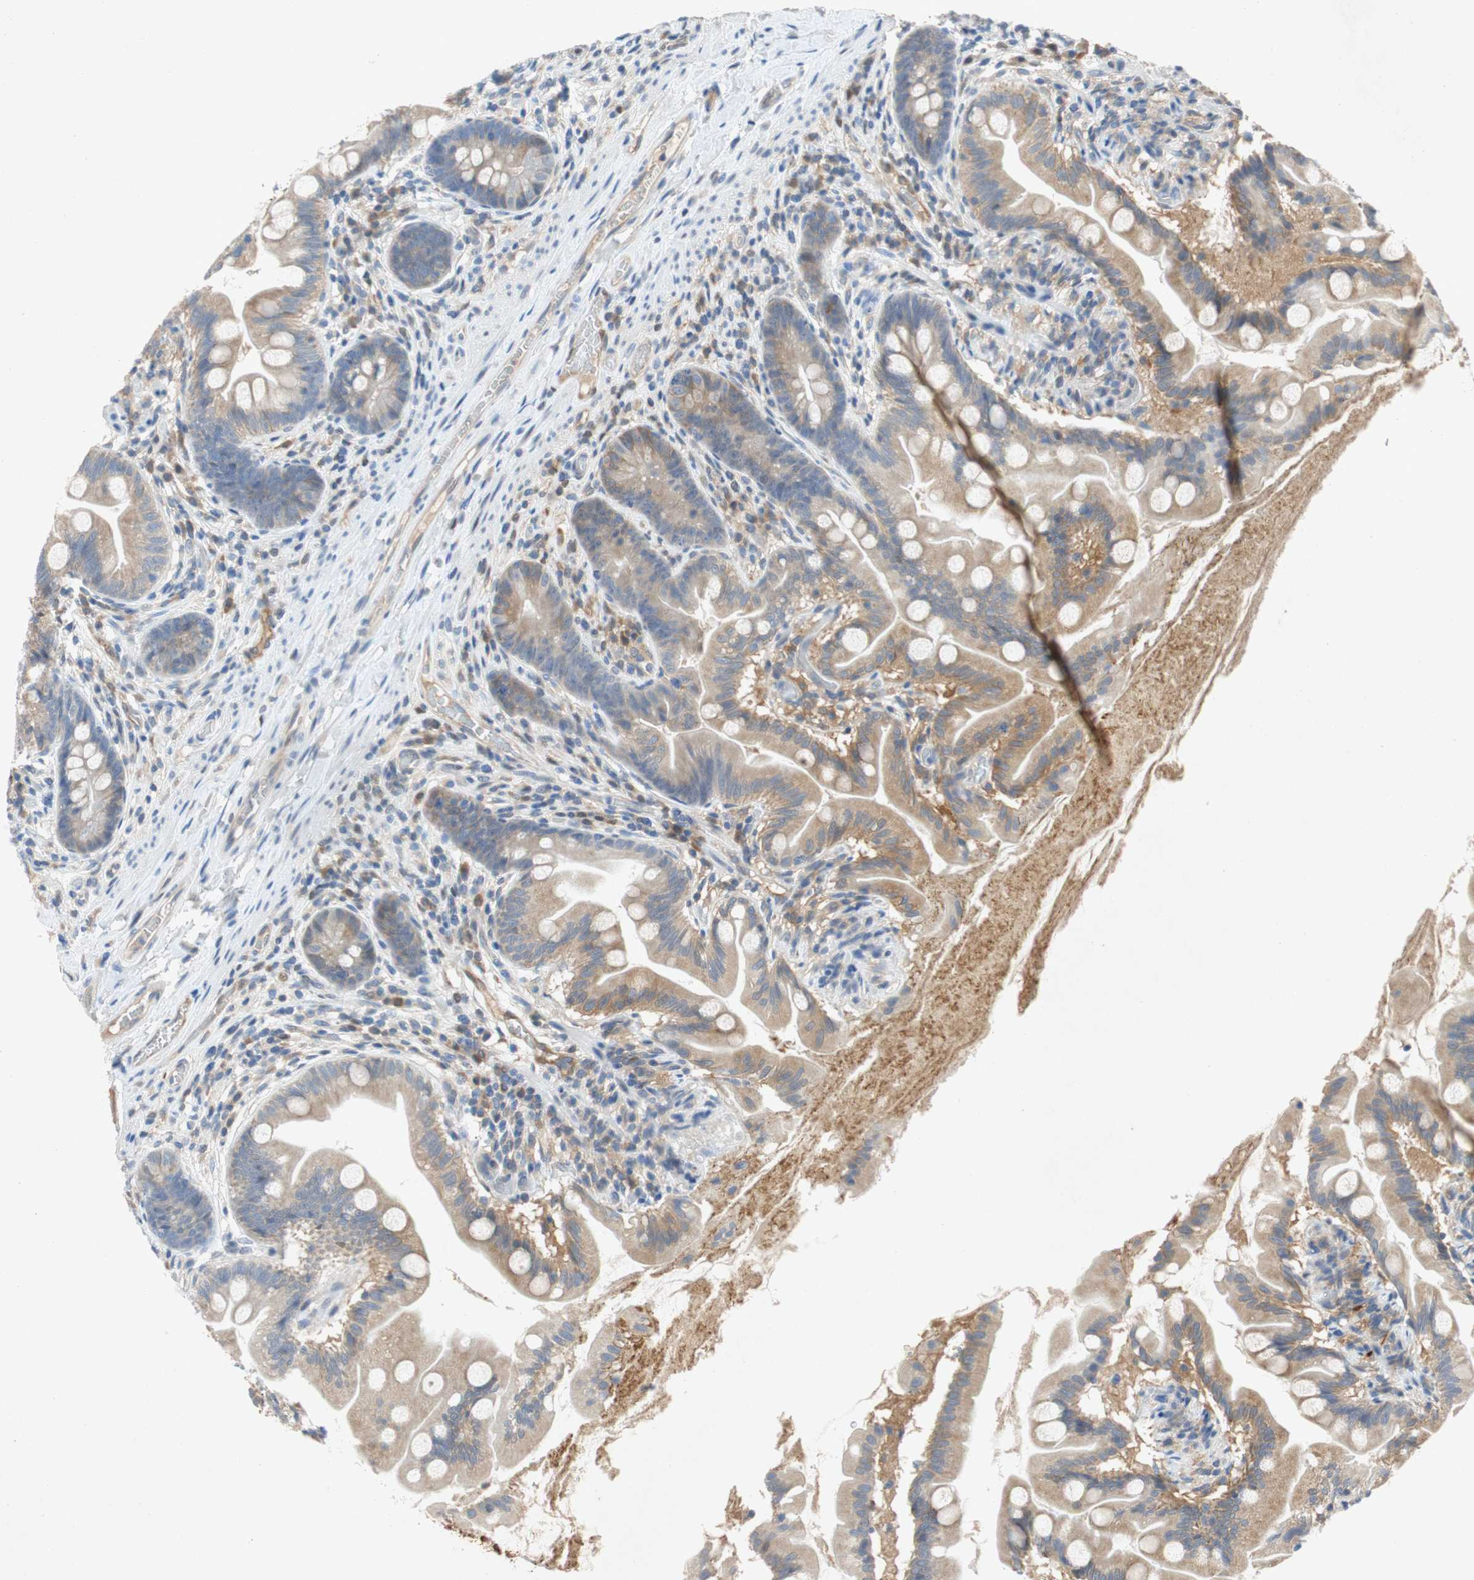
{"staining": {"intensity": "weak", "quantity": "25%-75%", "location": "cytoplasmic/membranous"}, "tissue": "small intestine", "cell_type": "Glandular cells", "image_type": "normal", "snomed": [{"axis": "morphology", "description": "Normal tissue, NOS"}, {"axis": "topography", "description": "Small intestine"}], "caption": "IHC micrograph of benign human small intestine stained for a protein (brown), which exhibits low levels of weak cytoplasmic/membranous staining in about 25%-75% of glandular cells.", "gene": "RELB", "patient": {"sex": "female", "age": 56}}